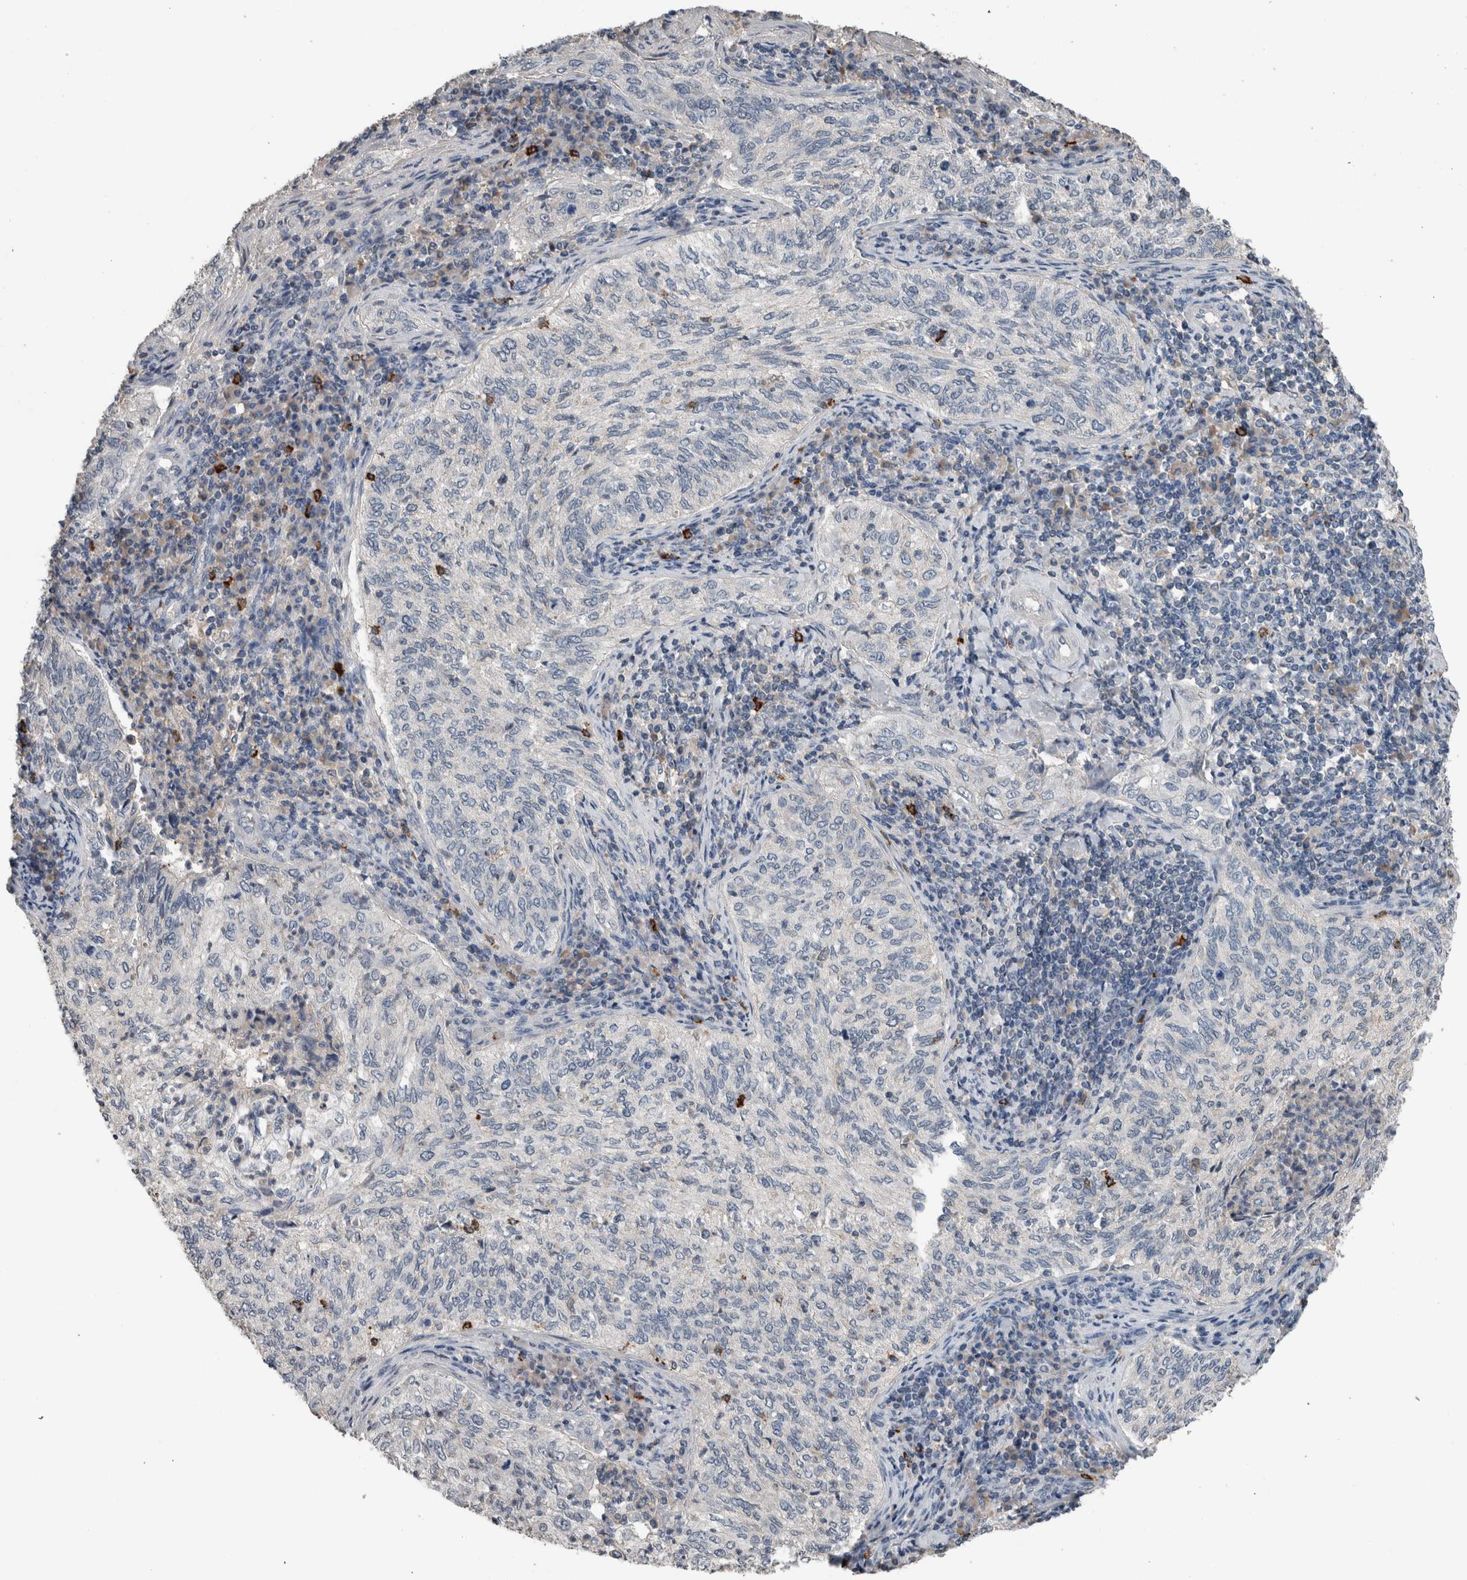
{"staining": {"intensity": "negative", "quantity": "none", "location": "none"}, "tissue": "cervical cancer", "cell_type": "Tumor cells", "image_type": "cancer", "snomed": [{"axis": "morphology", "description": "Squamous cell carcinoma, NOS"}, {"axis": "topography", "description": "Cervix"}], "caption": "The histopathology image shows no significant positivity in tumor cells of cervical squamous cell carcinoma.", "gene": "CRNN", "patient": {"sex": "female", "age": 30}}